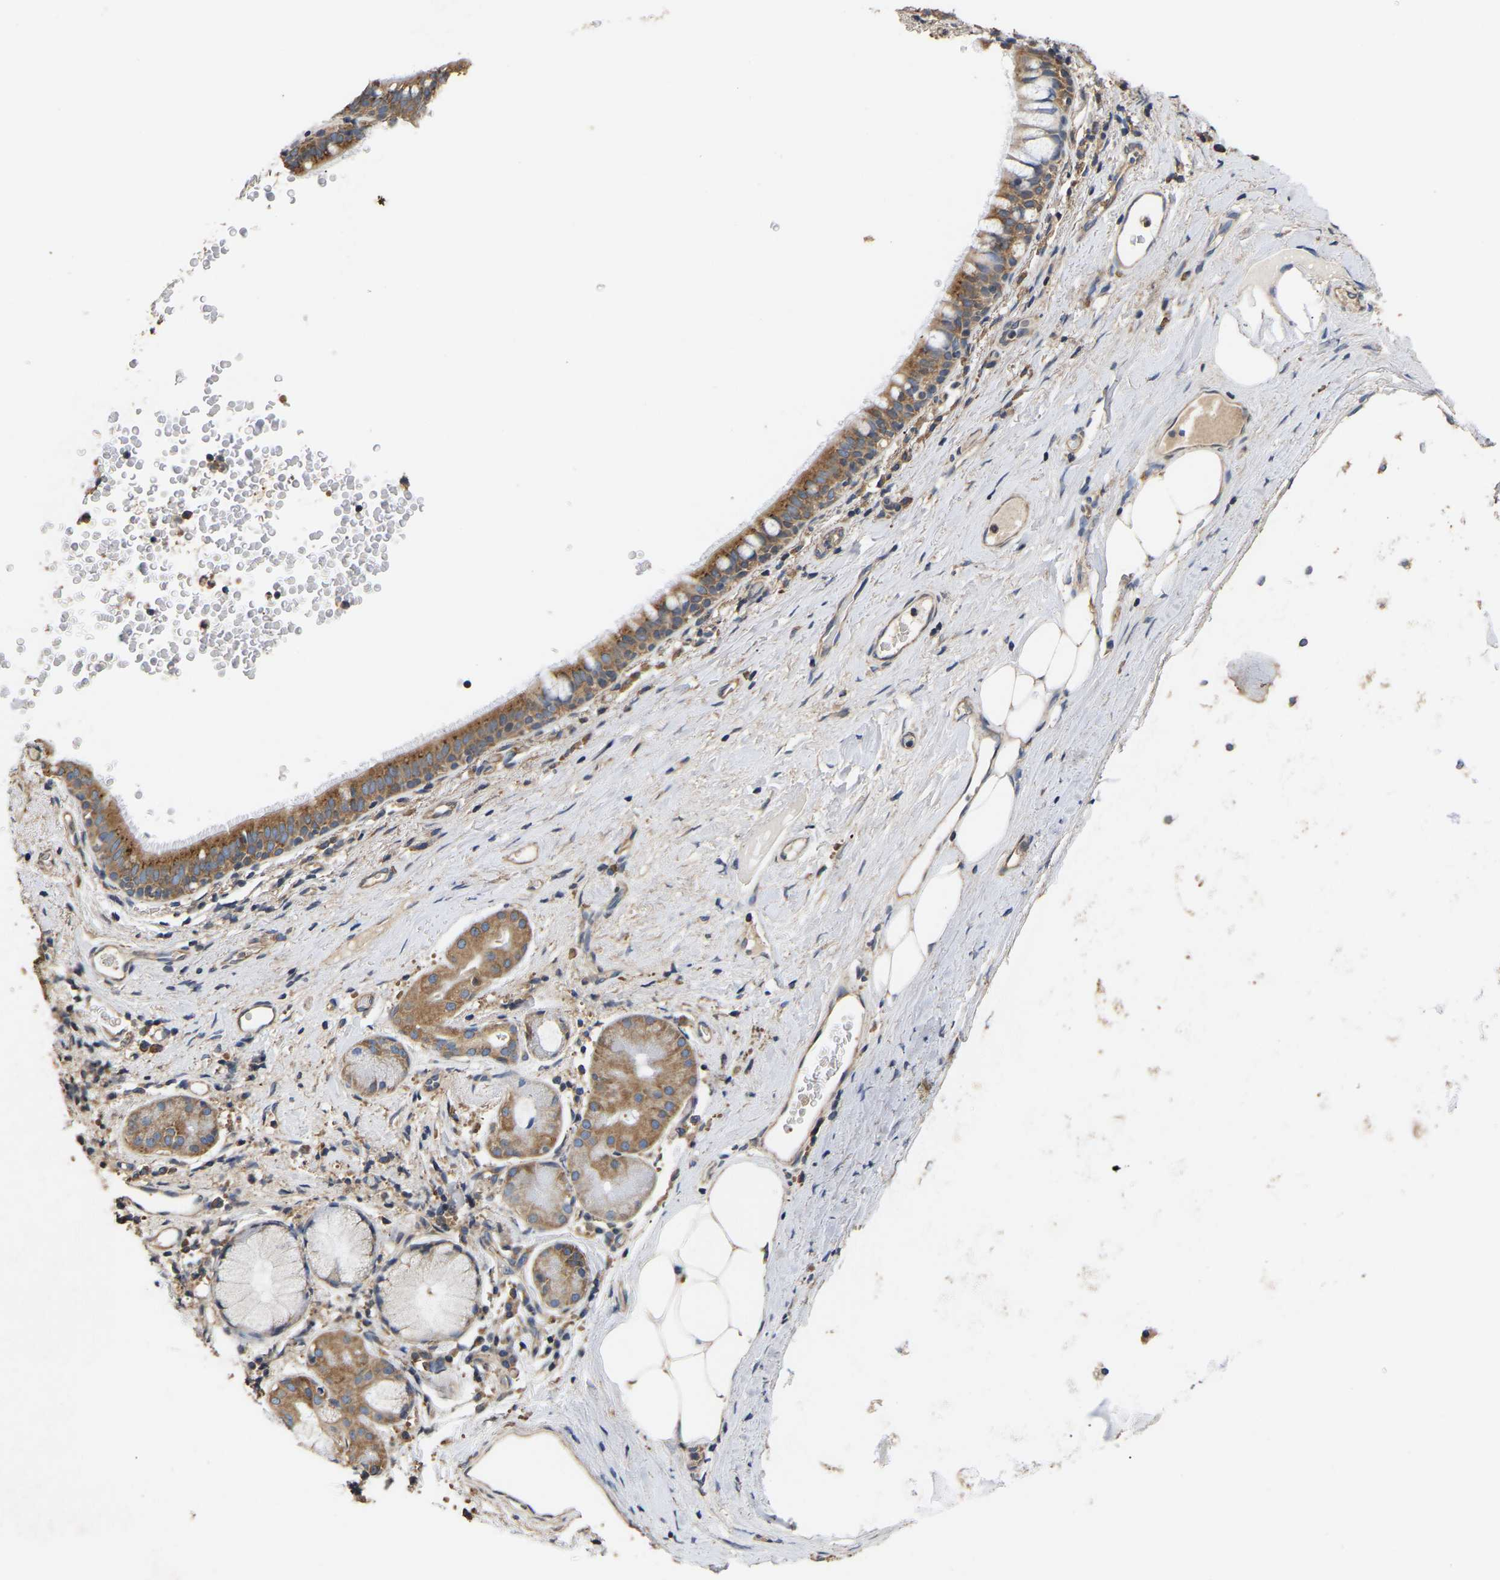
{"staining": {"intensity": "moderate", "quantity": ">75%", "location": "cytoplasmic/membranous"}, "tissue": "bronchus", "cell_type": "Respiratory epithelial cells", "image_type": "normal", "snomed": [{"axis": "morphology", "description": "Normal tissue, NOS"}, {"axis": "morphology", "description": "Inflammation, NOS"}, {"axis": "topography", "description": "Cartilage tissue"}, {"axis": "topography", "description": "Bronchus"}], "caption": "Protein staining of benign bronchus exhibits moderate cytoplasmic/membranous expression in about >75% of respiratory epithelial cells.", "gene": "AIMP2", "patient": {"sex": "male", "age": 77}}